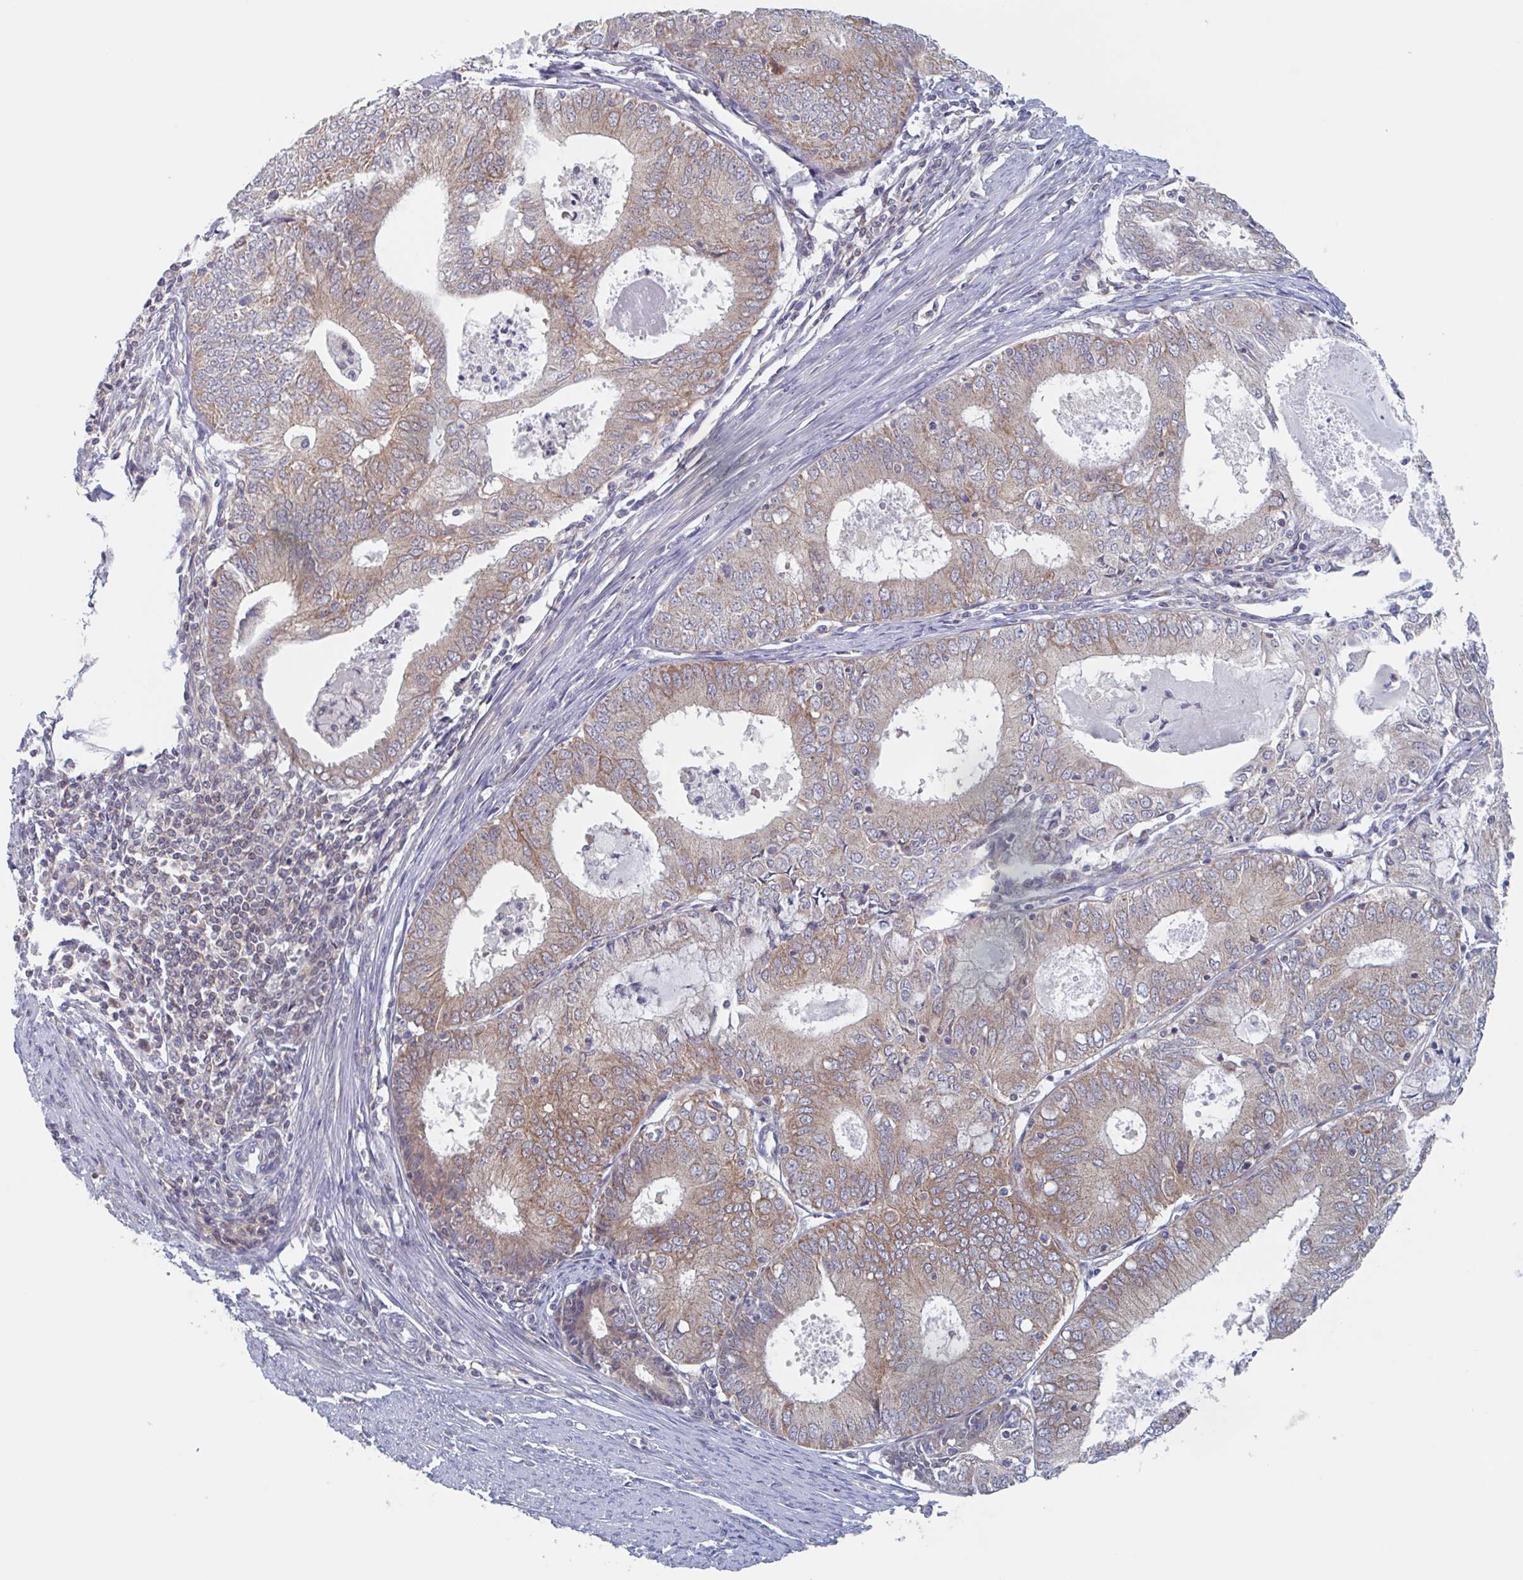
{"staining": {"intensity": "moderate", "quantity": "25%-75%", "location": "cytoplasmic/membranous"}, "tissue": "endometrial cancer", "cell_type": "Tumor cells", "image_type": "cancer", "snomed": [{"axis": "morphology", "description": "Adenocarcinoma, NOS"}, {"axis": "topography", "description": "Endometrium"}], "caption": "This micrograph displays immunohistochemistry staining of endometrial cancer, with medium moderate cytoplasmic/membranous expression in about 25%-75% of tumor cells.", "gene": "SURF1", "patient": {"sex": "female", "age": 57}}